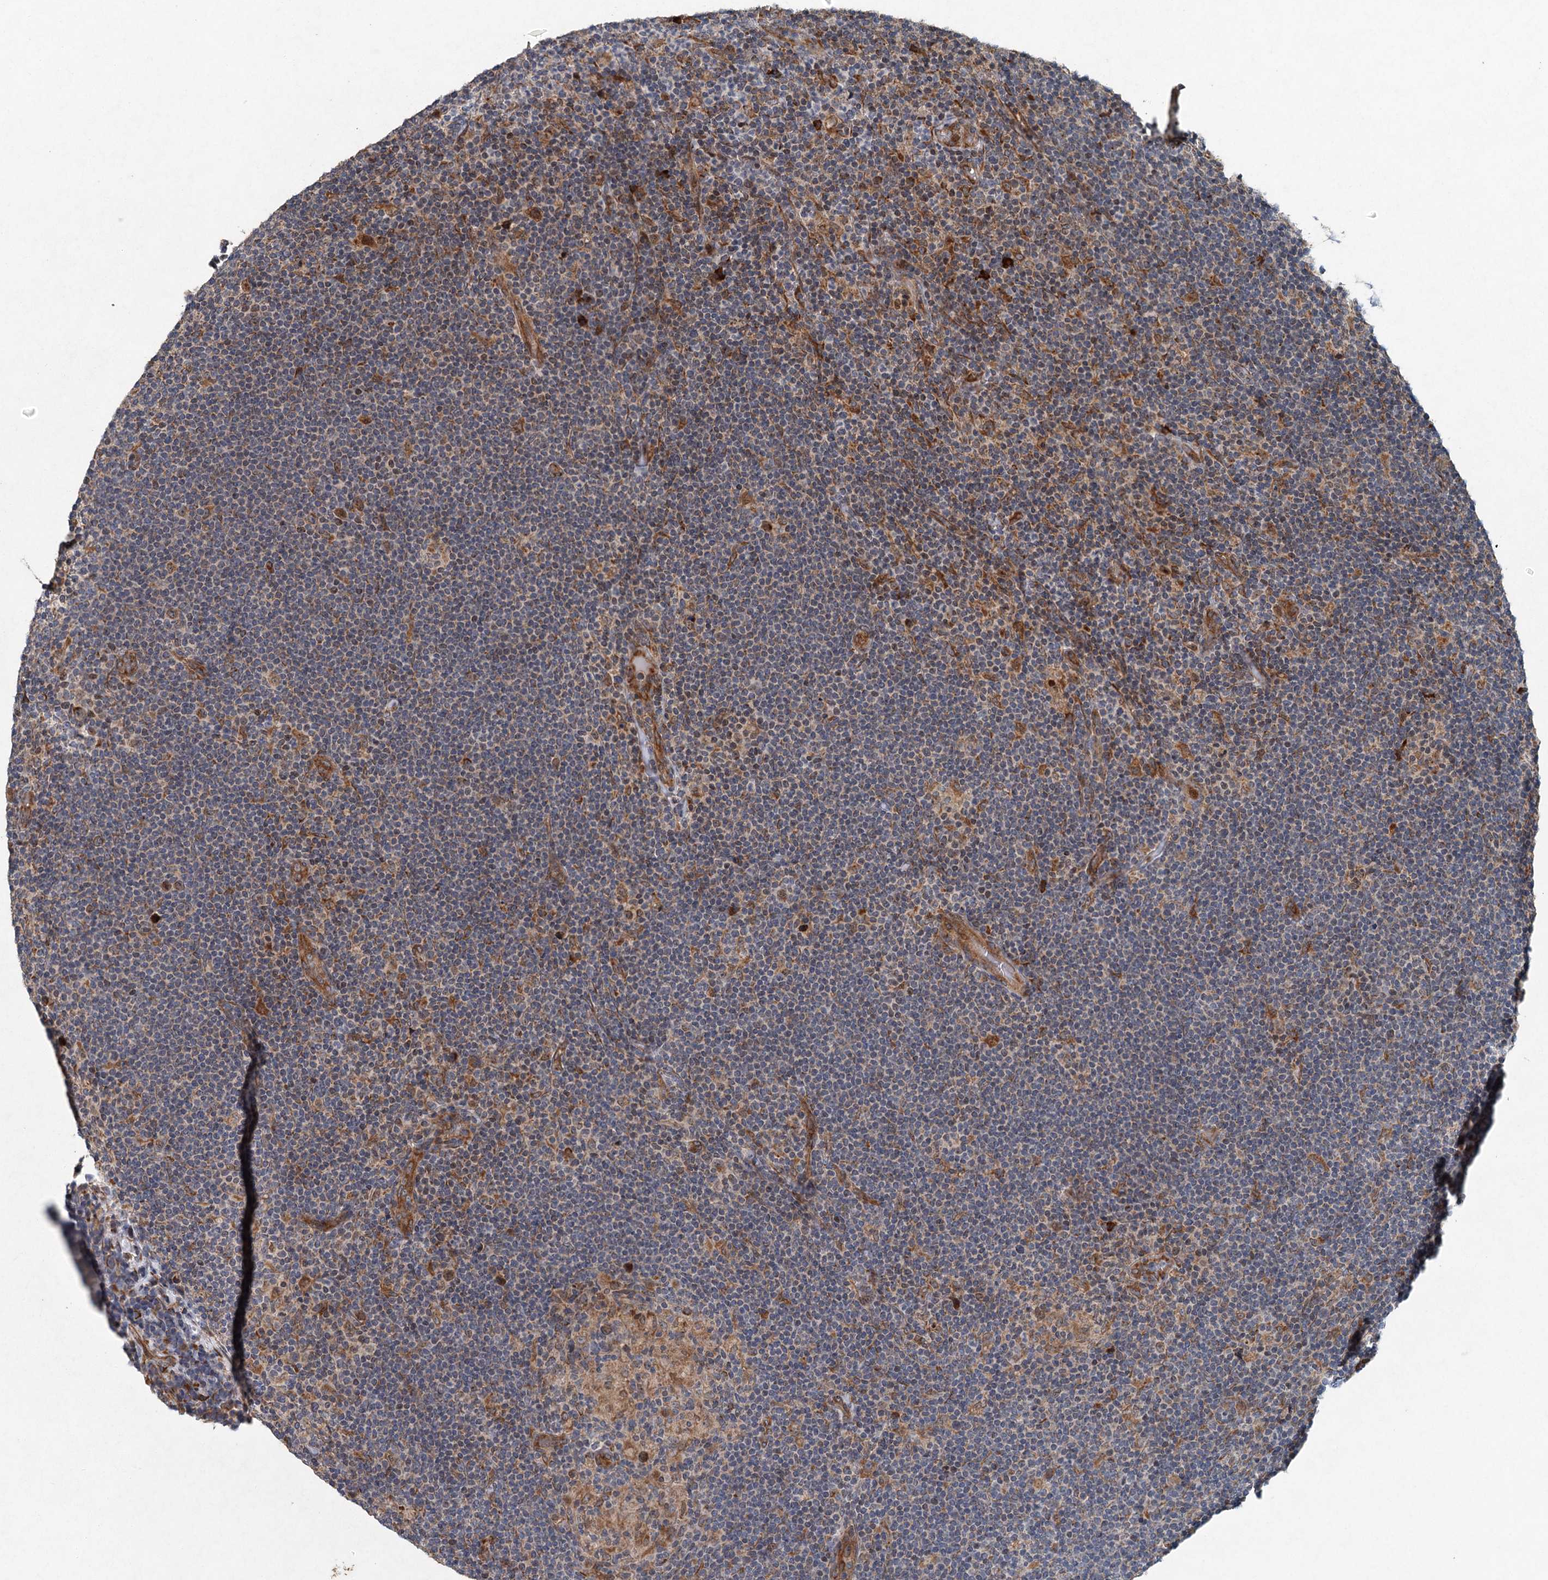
{"staining": {"intensity": "moderate", "quantity": ">75%", "location": "cytoplasmic/membranous"}, "tissue": "lymphoma", "cell_type": "Tumor cells", "image_type": "cancer", "snomed": [{"axis": "morphology", "description": "Hodgkin's disease, NOS"}, {"axis": "topography", "description": "Lymph node"}], "caption": "Hodgkin's disease tissue shows moderate cytoplasmic/membranous expression in approximately >75% of tumor cells, visualized by immunohistochemistry.", "gene": "SRPX2", "patient": {"sex": "female", "age": 57}}